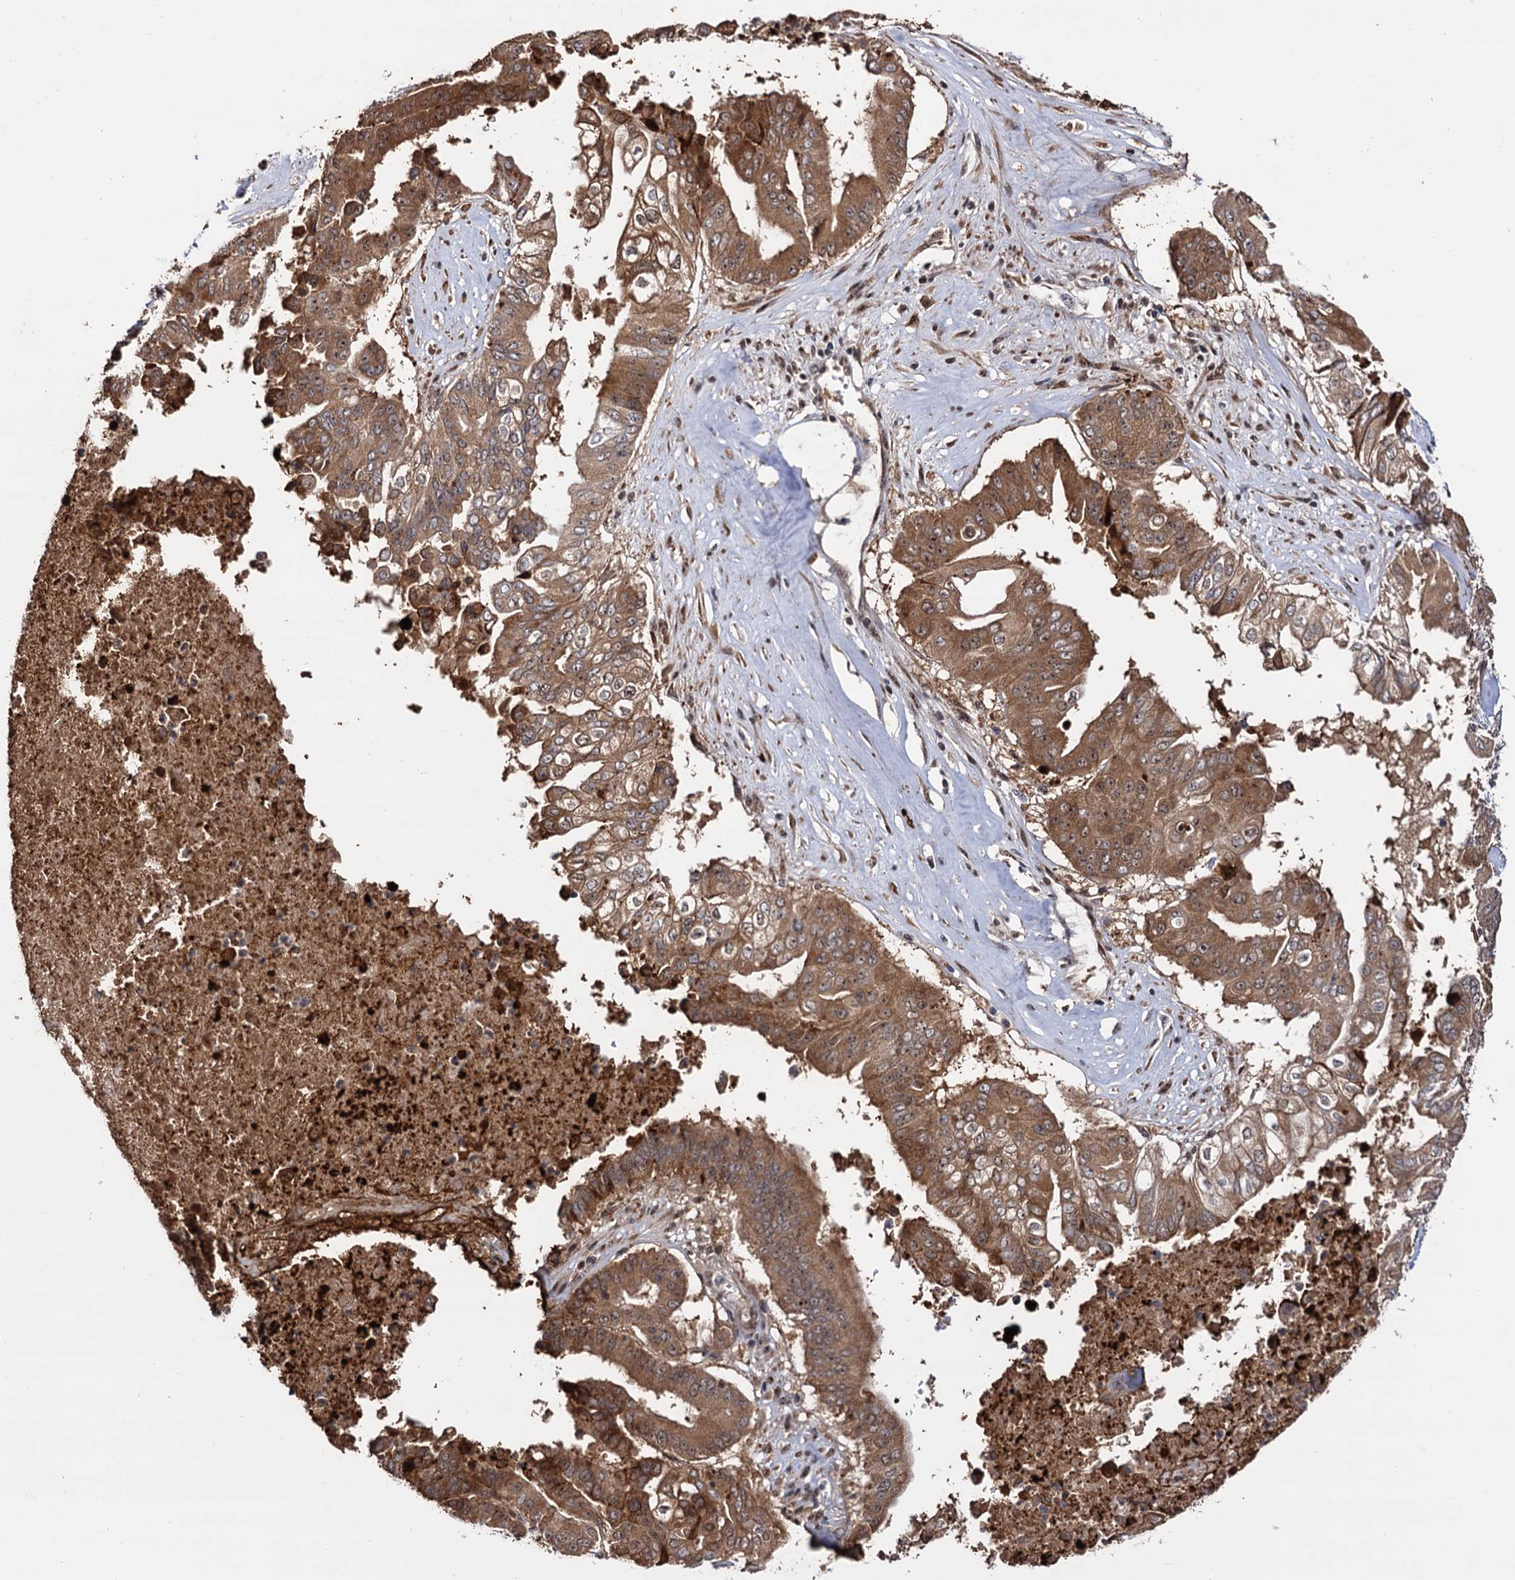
{"staining": {"intensity": "moderate", "quantity": ">75%", "location": "cytoplasmic/membranous,nuclear"}, "tissue": "pancreatic cancer", "cell_type": "Tumor cells", "image_type": "cancer", "snomed": [{"axis": "morphology", "description": "Adenocarcinoma, NOS"}, {"axis": "topography", "description": "Pancreas"}], "caption": "Immunohistochemistry (IHC) image of pancreatic adenocarcinoma stained for a protein (brown), which shows medium levels of moderate cytoplasmic/membranous and nuclear positivity in about >75% of tumor cells.", "gene": "PIGB", "patient": {"sex": "female", "age": 77}}